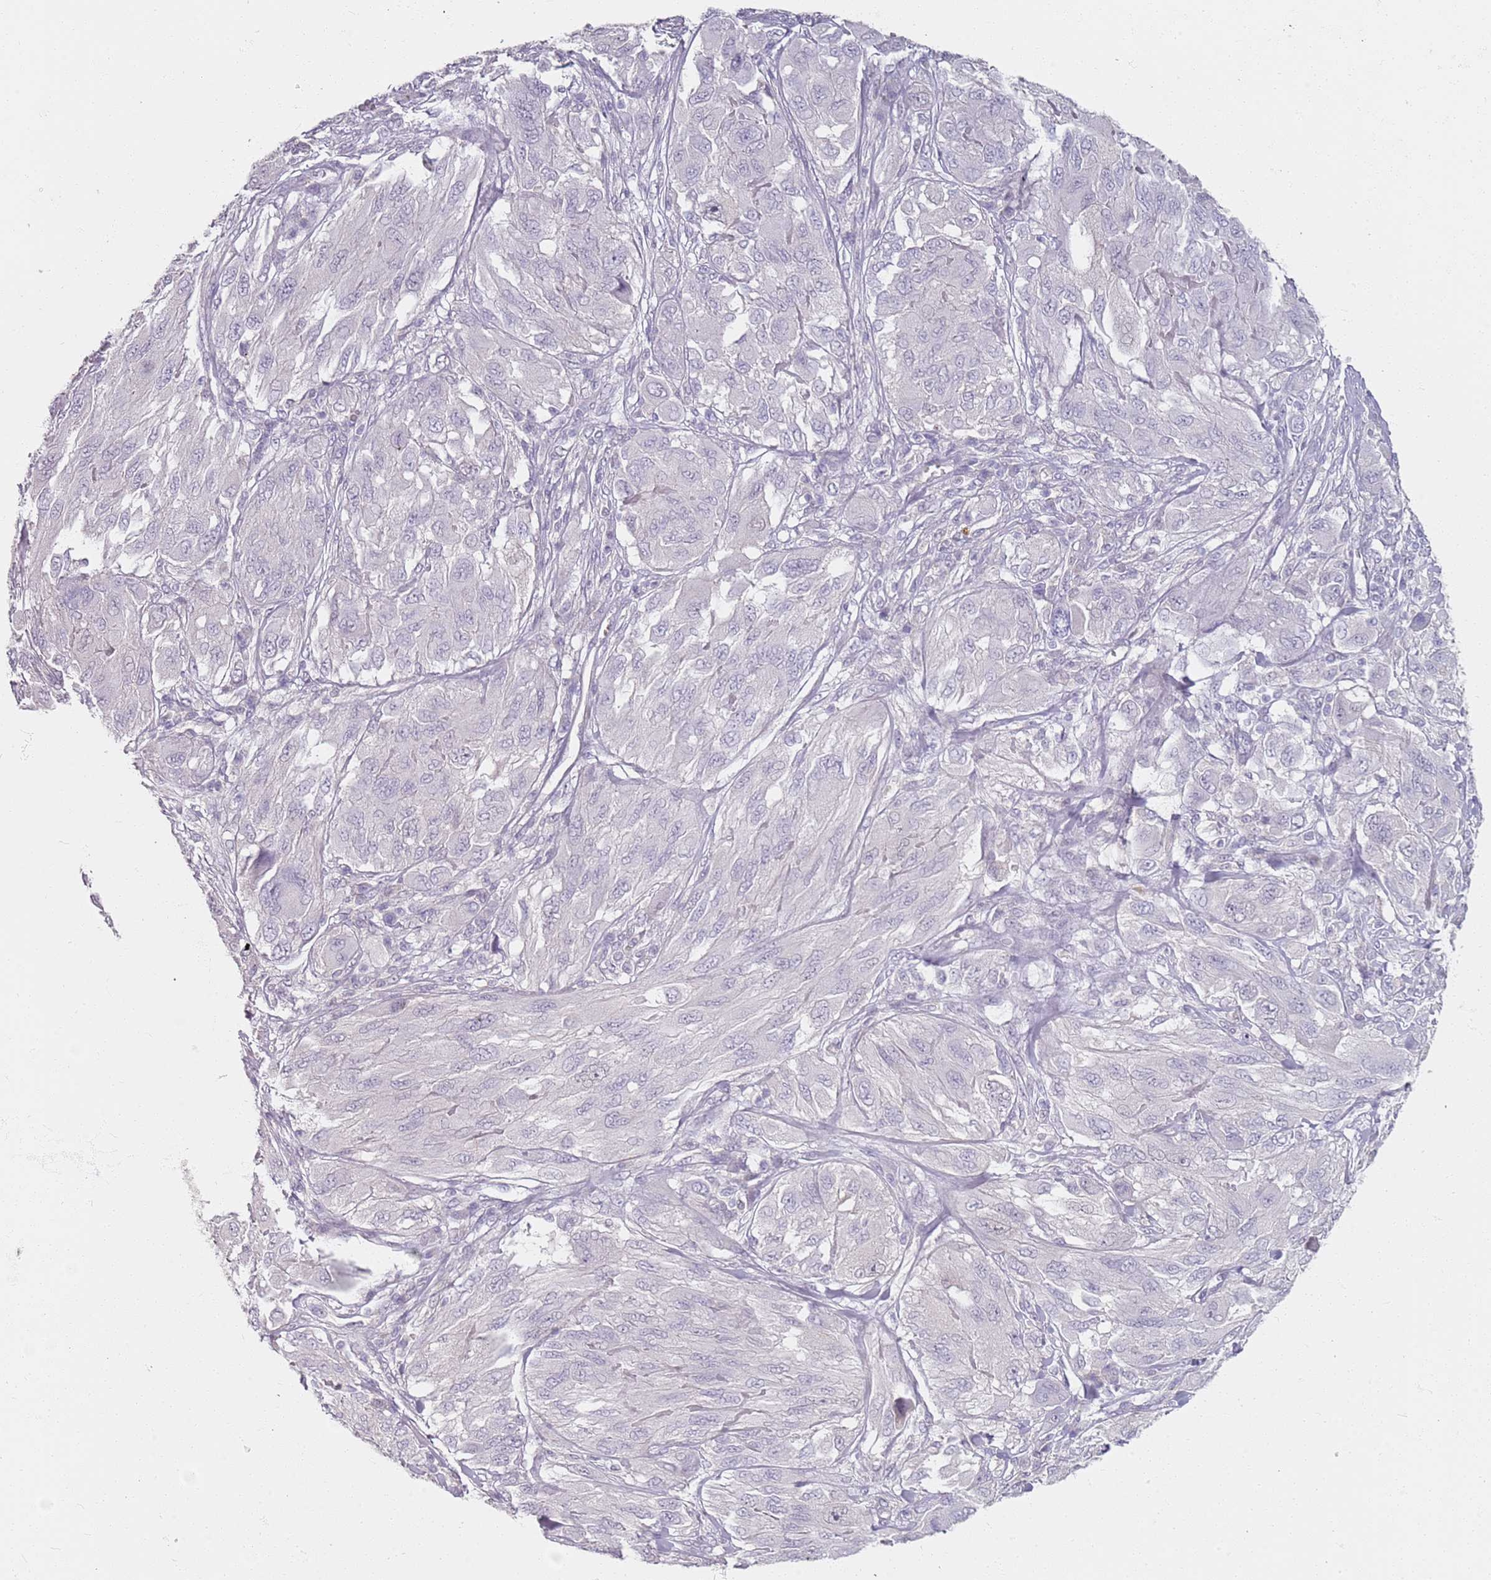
{"staining": {"intensity": "negative", "quantity": "none", "location": "none"}, "tissue": "melanoma", "cell_type": "Tumor cells", "image_type": "cancer", "snomed": [{"axis": "morphology", "description": "Malignant melanoma, NOS"}, {"axis": "topography", "description": "Skin"}], "caption": "Photomicrograph shows no protein positivity in tumor cells of melanoma tissue.", "gene": "CD40LG", "patient": {"sex": "female", "age": 91}}